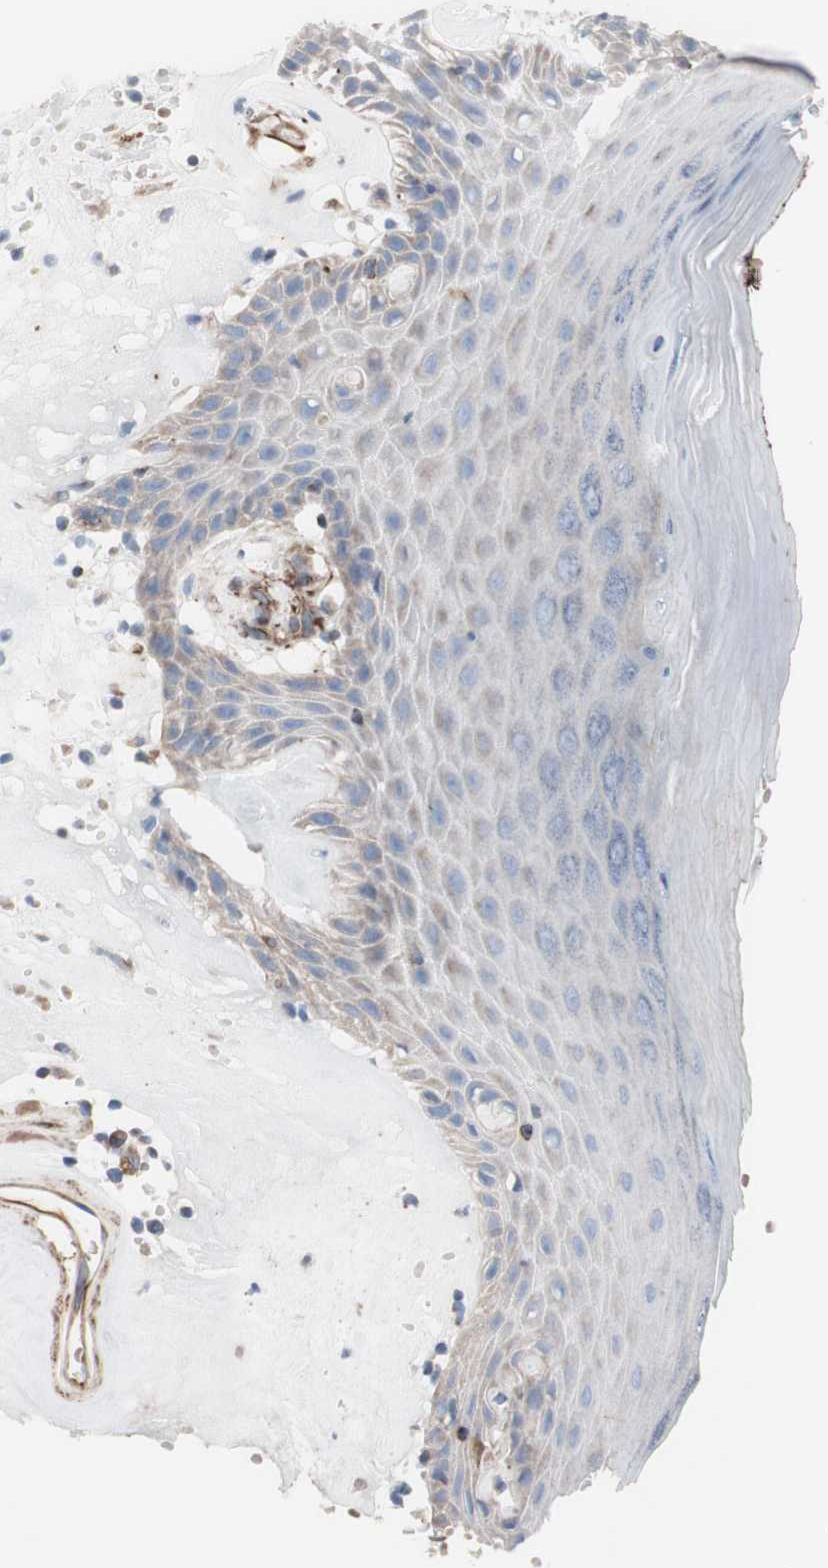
{"staining": {"intensity": "weak", "quantity": "<25%", "location": "cytoplasmic/membranous"}, "tissue": "skin", "cell_type": "Epidermal cells", "image_type": "normal", "snomed": [{"axis": "morphology", "description": "Normal tissue, NOS"}, {"axis": "morphology", "description": "Inflammation, NOS"}, {"axis": "topography", "description": "Vulva"}], "caption": "Human skin stained for a protein using IHC displays no staining in epidermal cells.", "gene": "AGPAT5", "patient": {"sex": "female", "age": 84}}